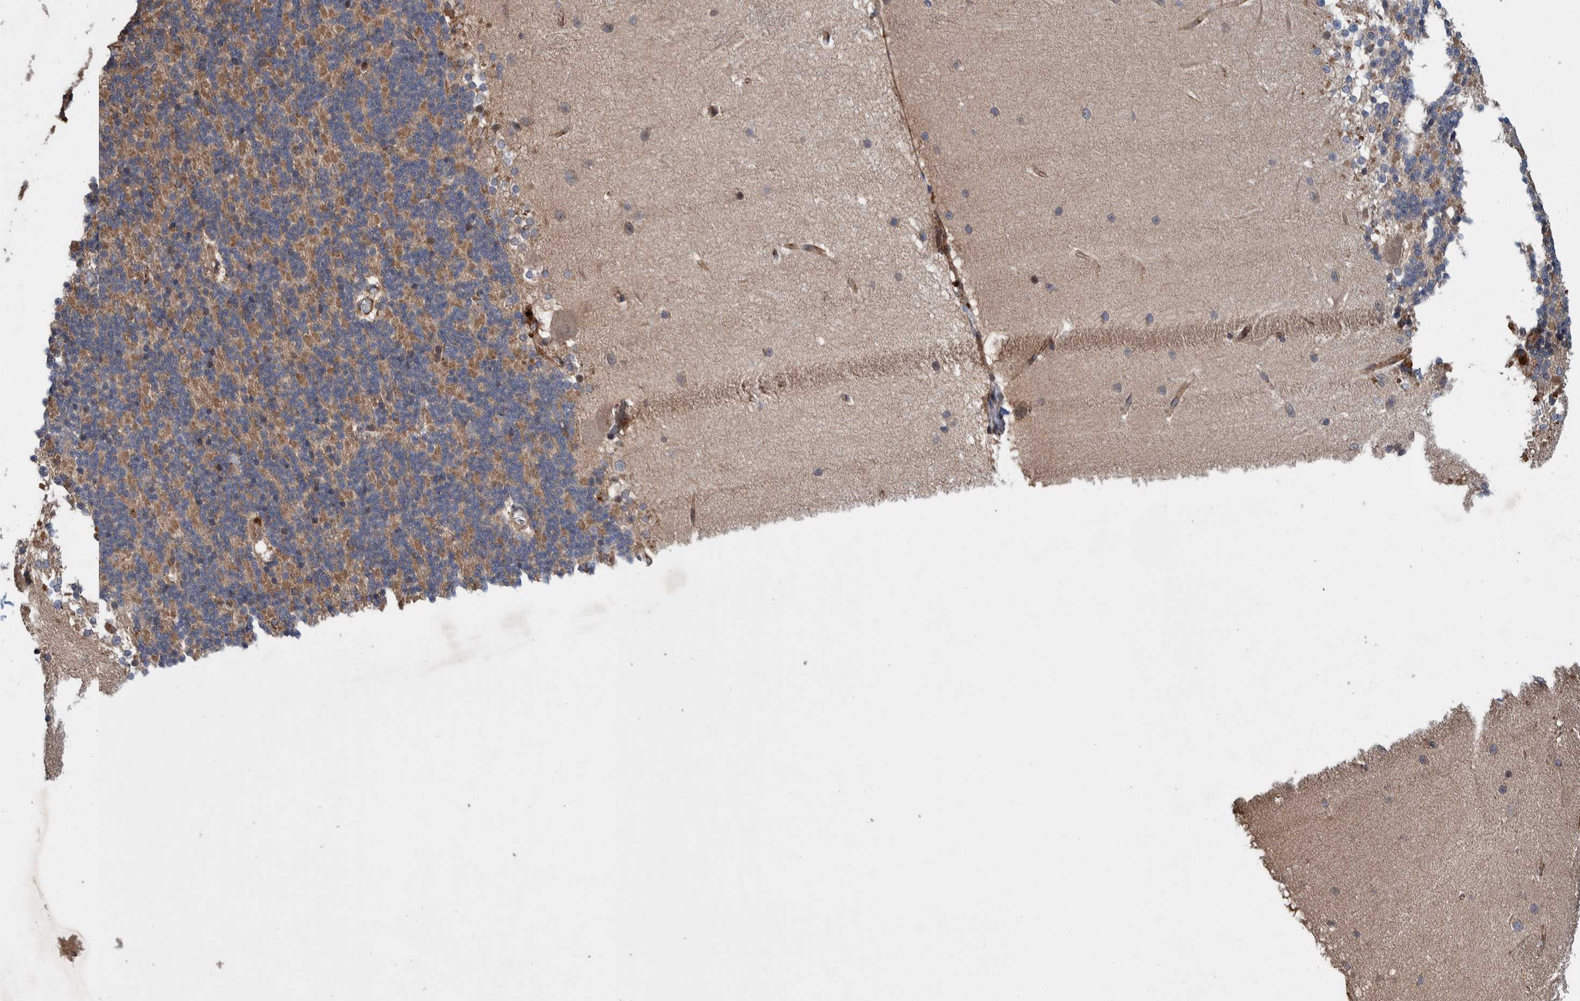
{"staining": {"intensity": "moderate", "quantity": ">75%", "location": "cytoplasmic/membranous"}, "tissue": "cerebellum", "cell_type": "Cells in granular layer", "image_type": "normal", "snomed": [{"axis": "morphology", "description": "Normal tissue, NOS"}, {"axis": "topography", "description": "Cerebellum"}], "caption": "Unremarkable cerebellum exhibits moderate cytoplasmic/membranous staining in approximately >75% of cells in granular layer, visualized by immunohistochemistry.", "gene": "PIK3R6", "patient": {"sex": "female", "age": 19}}